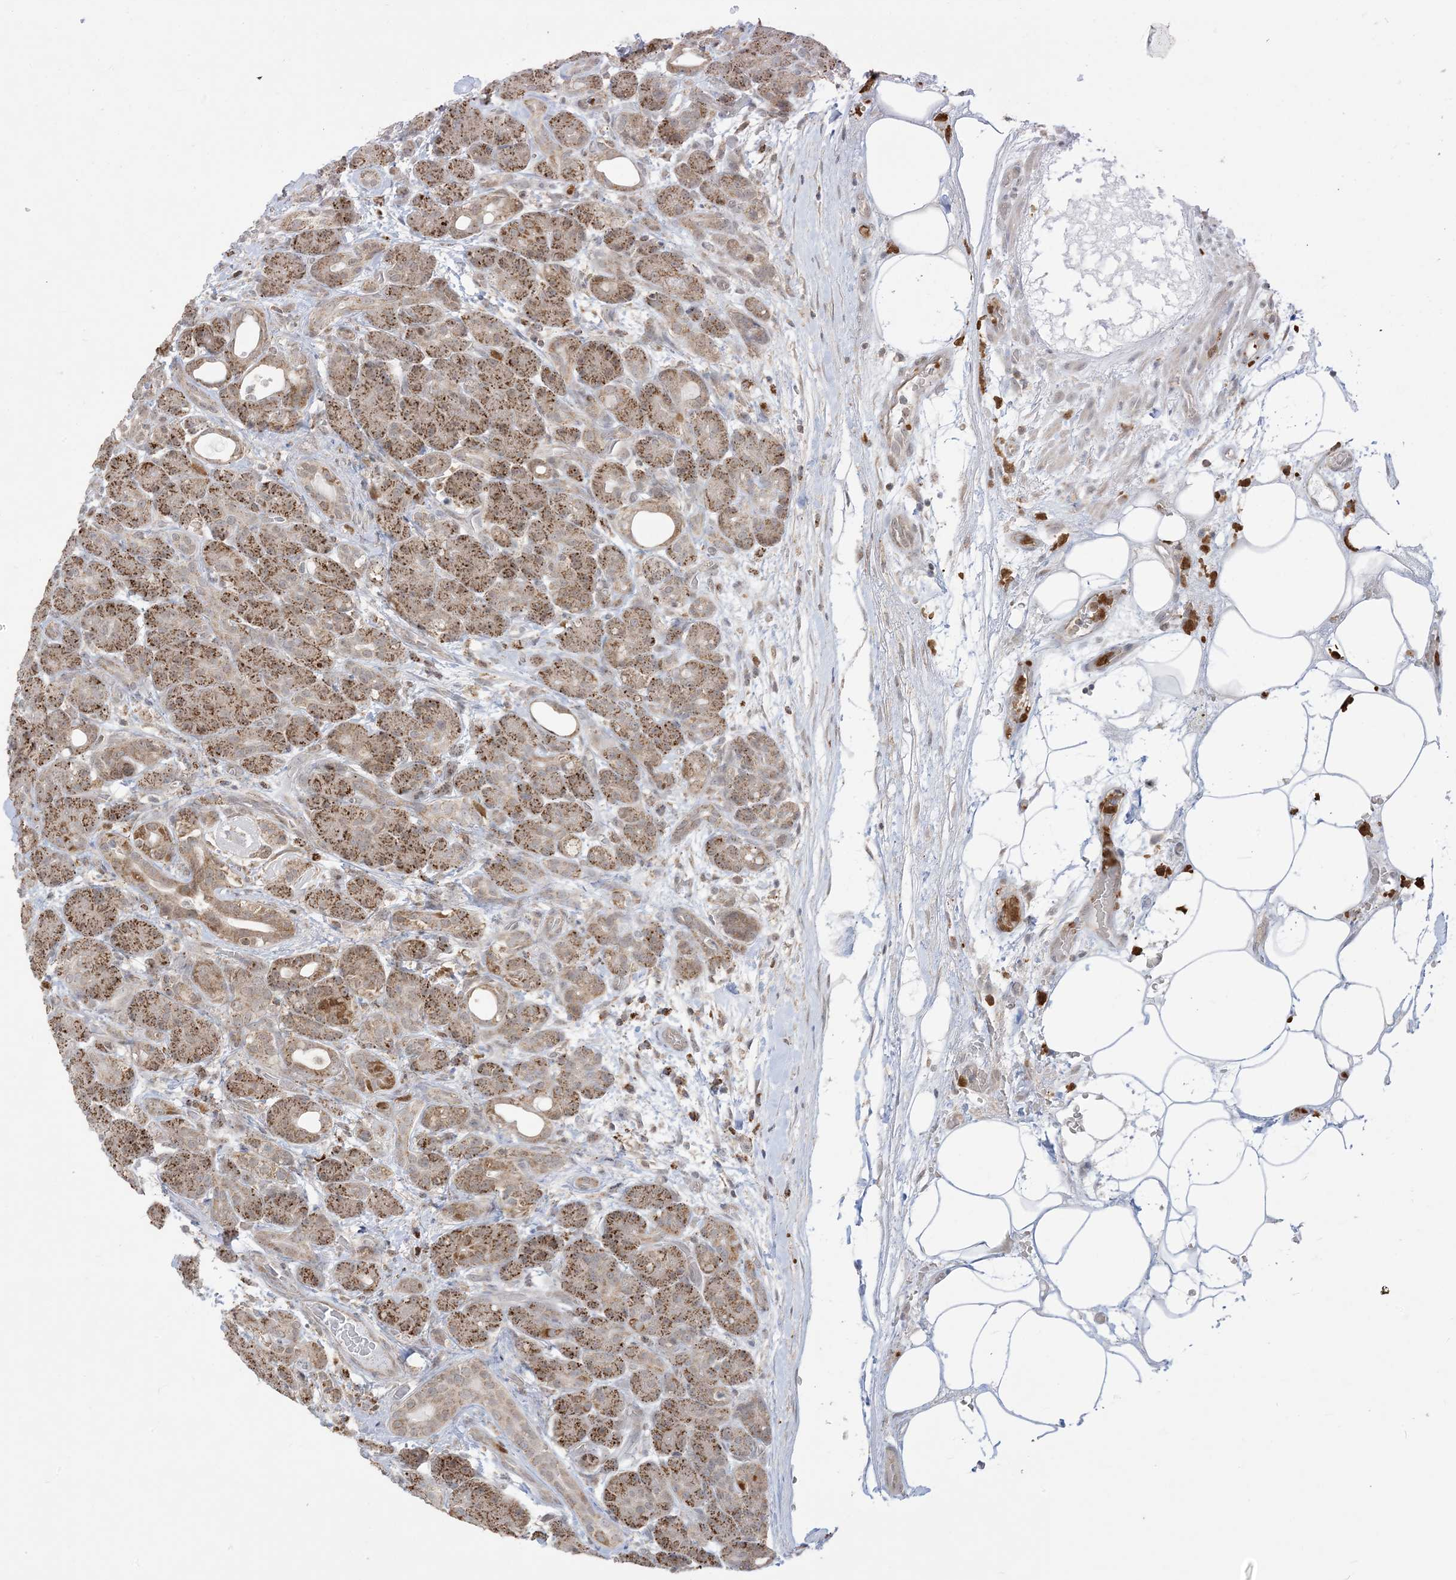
{"staining": {"intensity": "moderate", "quantity": ">75%", "location": "cytoplasmic/membranous"}, "tissue": "pancreas", "cell_type": "Exocrine glandular cells", "image_type": "normal", "snomed": [{"axis": "morphology", "description": "Normal tissue, NOS"}, {"axis": "topography", "description": "Pancreas"}], "caption": "IHC of benign human pancreas shows medium levels of moderate cytoplasmic/membranous positivity in approximately >75% of exocrine glandular cells.", "gene": "KANSL3", "patient": {"sex": "male", "age": 63}}